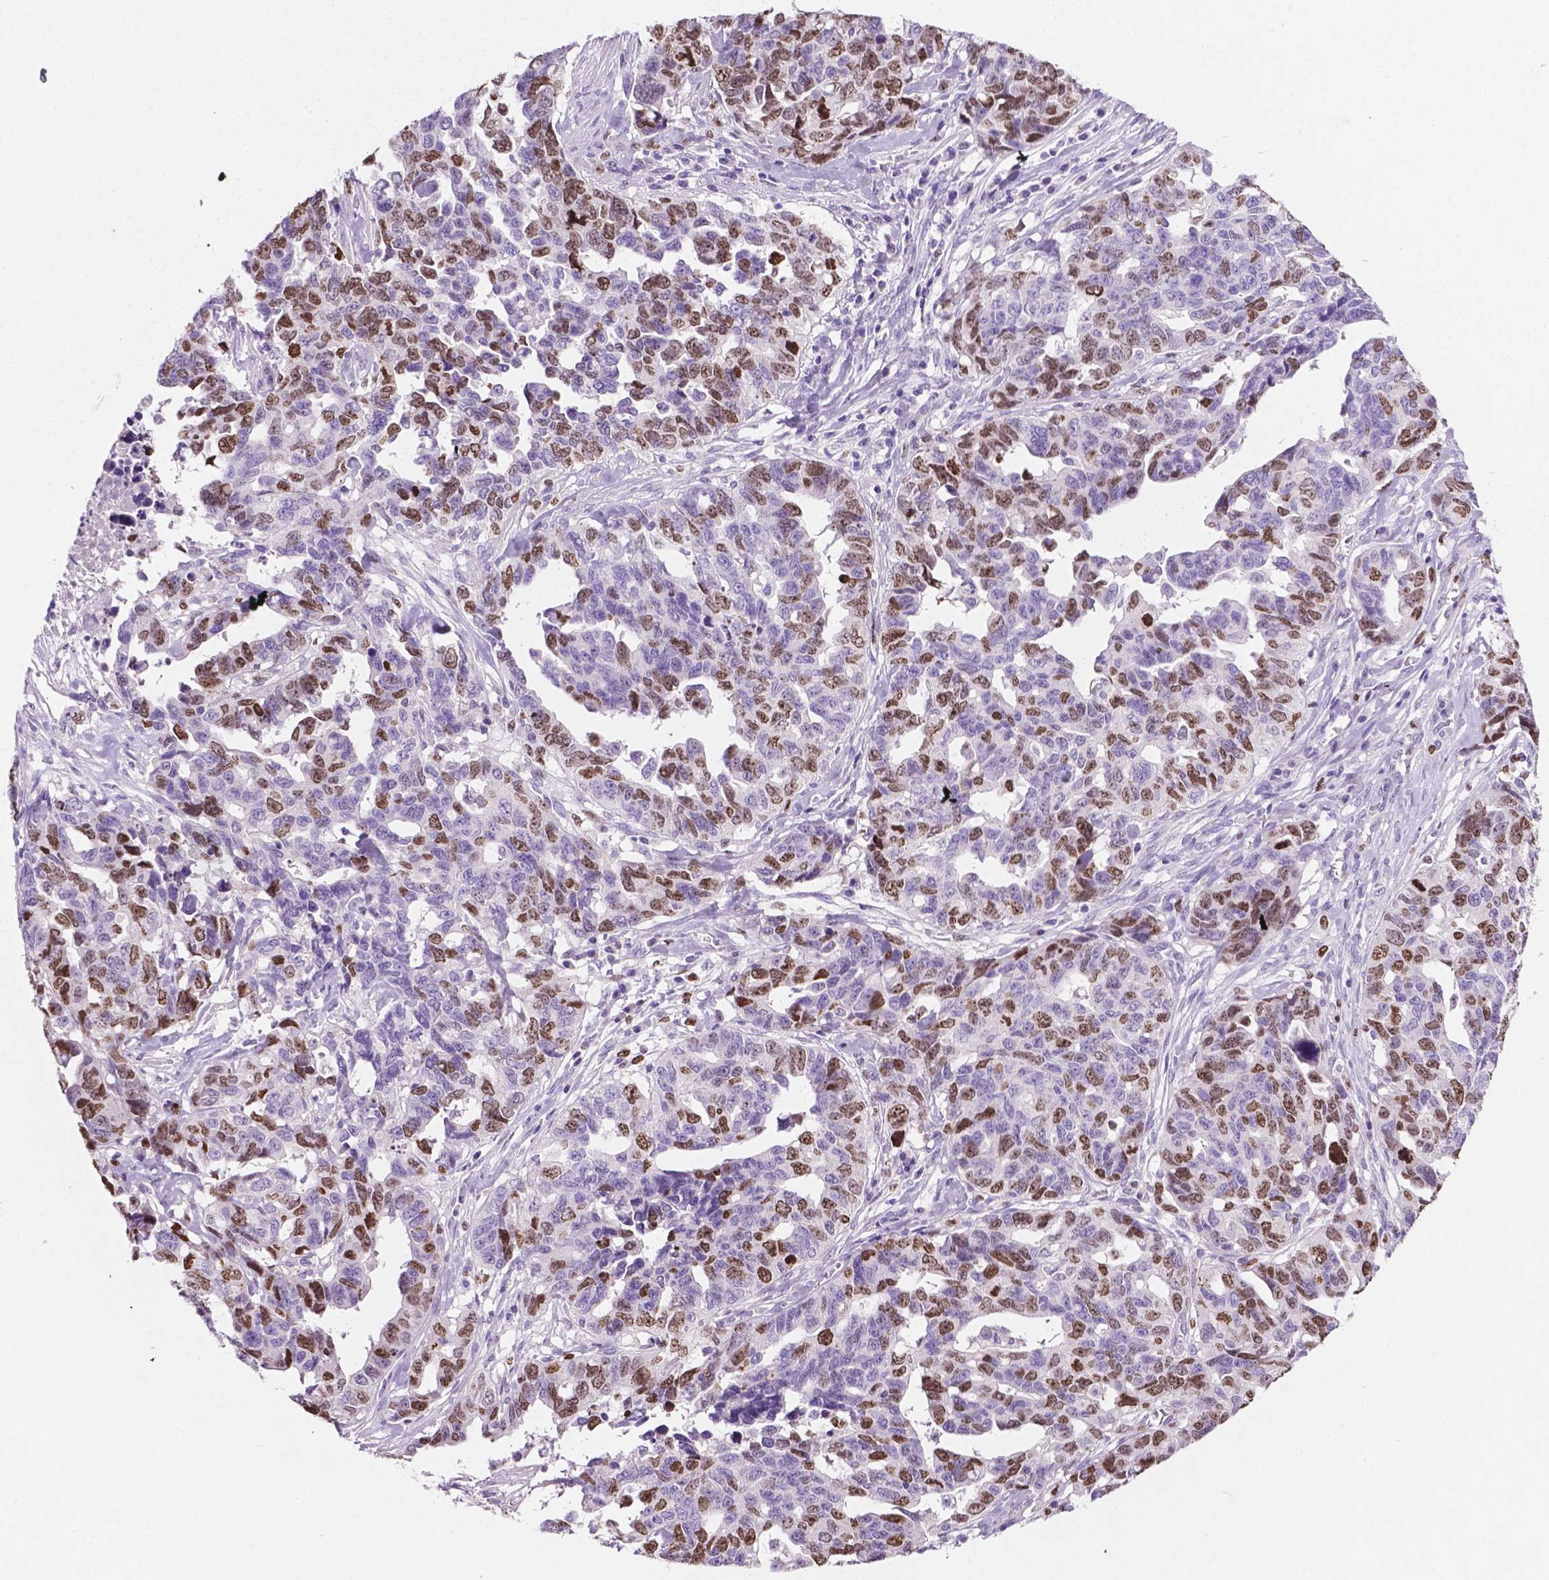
{"staining": {"intensity": "moderate", "quantity": "25%-75%", "location": "nuclear"}, "tissue": "ovarian cancer", "cell_type": "Tumor cells", "image_type": "cancer", "snomed": [{"axis": "morphology", "description": "Cystadenocarcinoma, serous, NOS"}, {"axis": "topography", "description": "Ovary"}], "caption": "Human ovarian serous cystadenocarcinoma stained with a protein marker reveals moderate staining in tumor cells.", "gene": "SIAH2", "patient": {"sex": "female", "age": 69}}